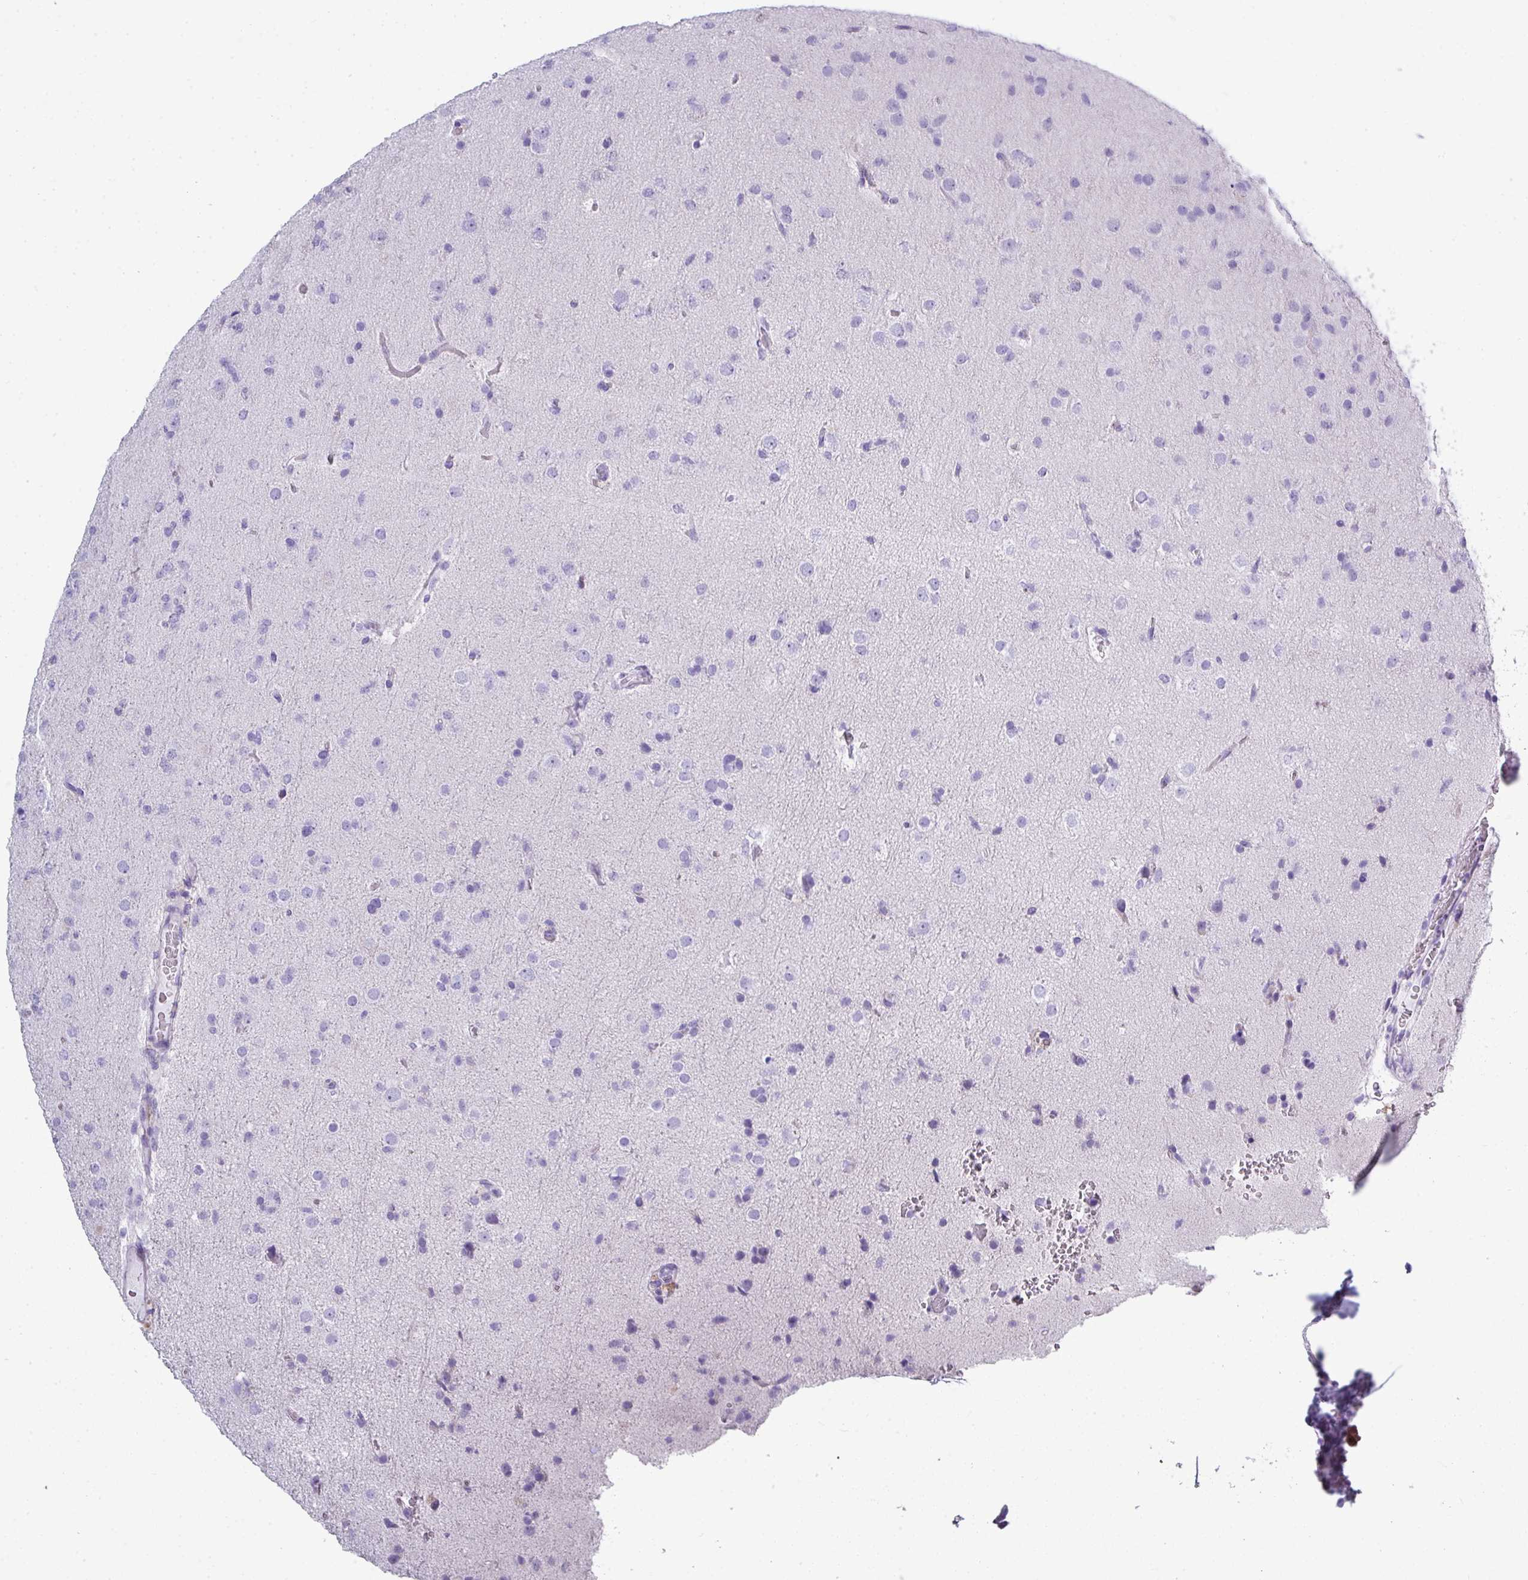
{"staining": {"intensity": "negative", "quantity": "none", "location": "none"}, "tissue": "glioma", "cell_type": "Tumor cells", "image_type": "cancer", "snomed": [{"axis": "morphology", "description": "Glioma, malignant, Low grade"}, {"axis": "topography", "description": "Brain"}], "caption": "Photomicrograph shows no significant protein expression in tumor cells of malignant low-grade glioma. (DAB immunohistochemistry, high magnification).", "gene": "ZNF568", "patient": {"sex": "male", "age": 65}}